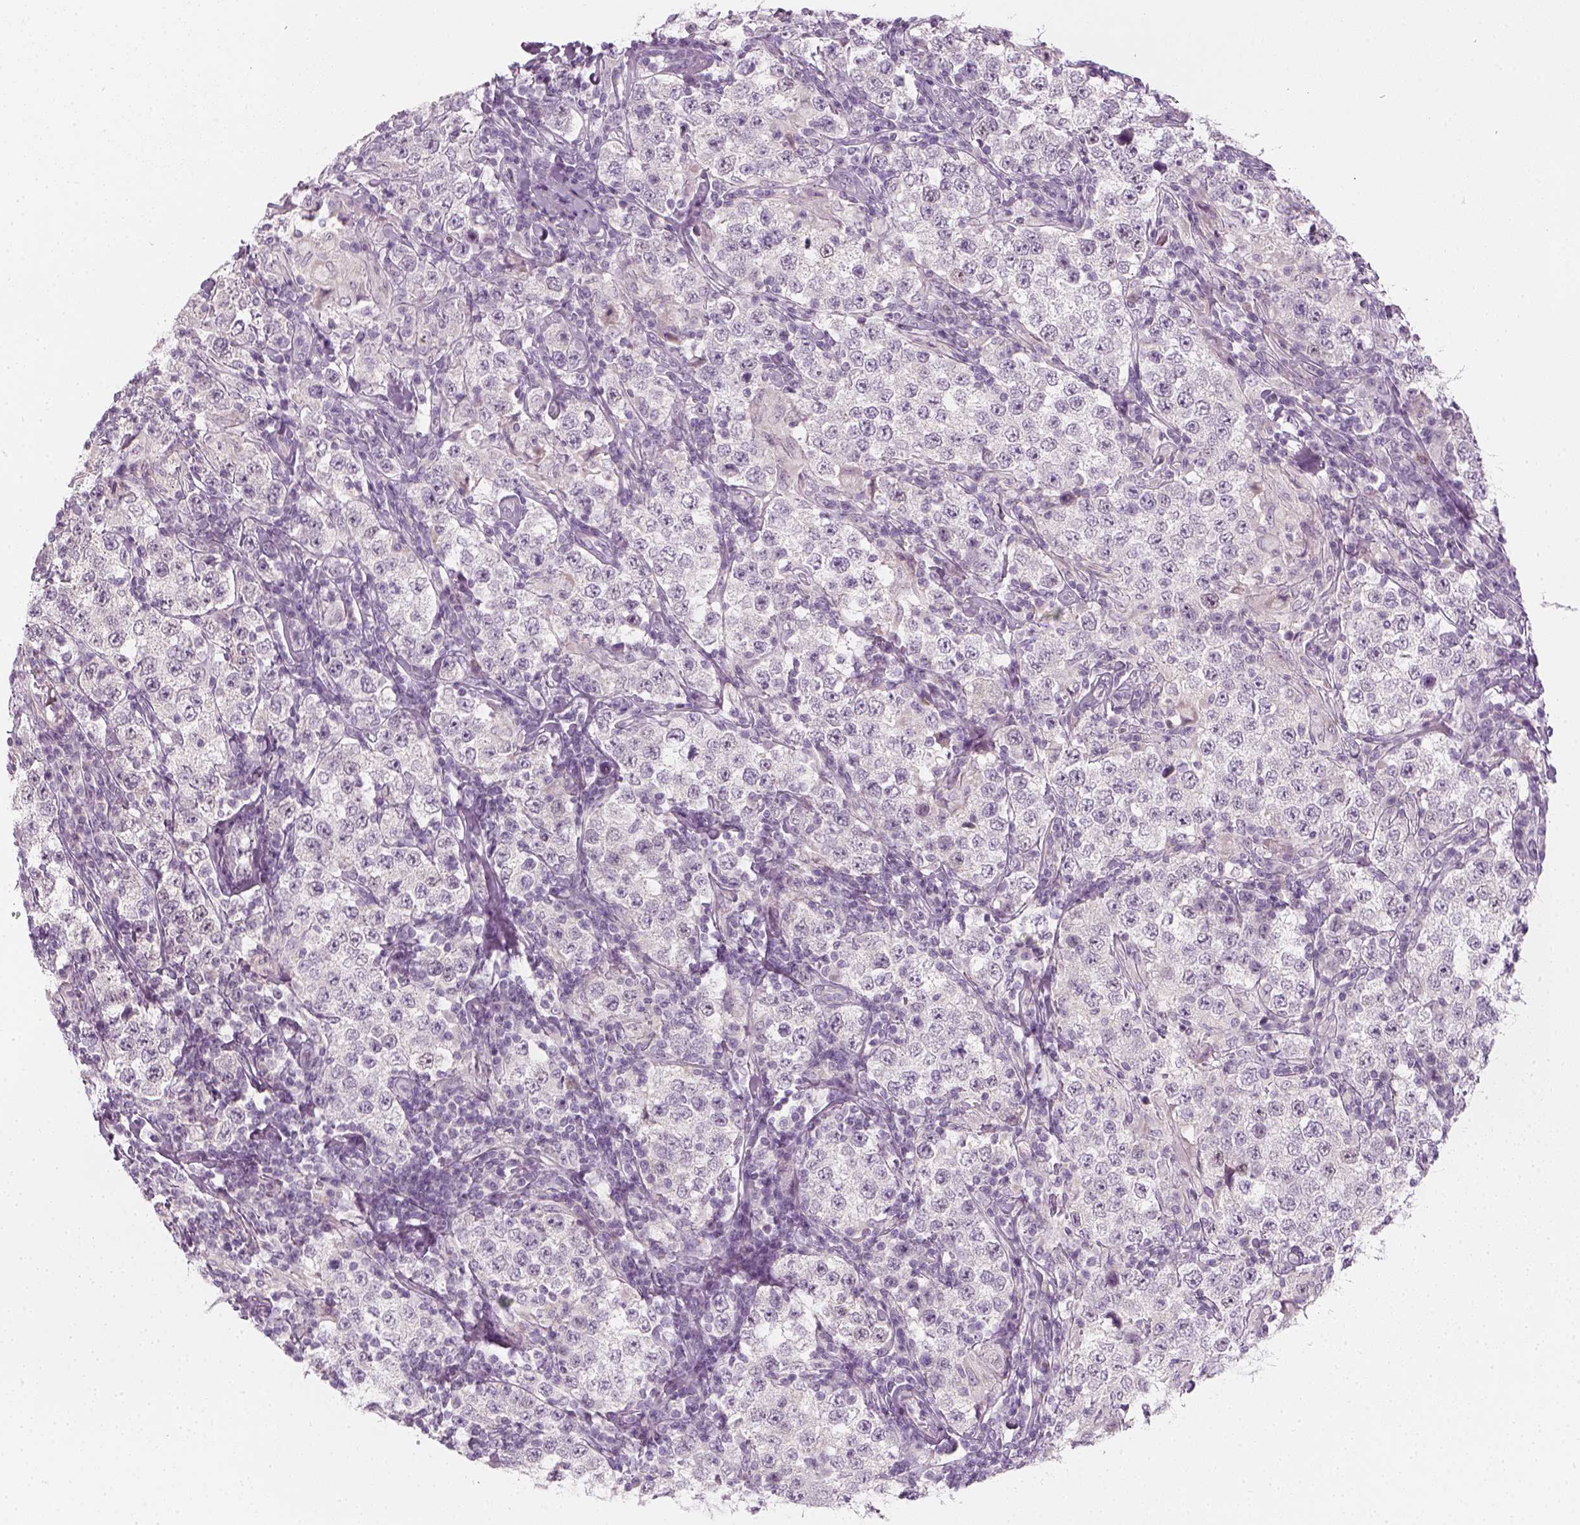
{"staining": {"intensity": "negative", "quantity": "none", "location": "none"}, "tissue": "testis cancer", "cell_type": "Tumor cells", "image_type": "cancer", "snomed": [{"axis": "morphology", "description": "Seminoma, NOS"}, {"axis": "morphology", "description": "Carcinoma, Embryonal, NOS"}, {"axis": "topography", "description": "Testis"}], "caption": "This is an IHC micrograph of testis cancer. There is no staining in tumor cells.", "gene": "PRAME", "patient": {"sex": "male", "age": 41}}